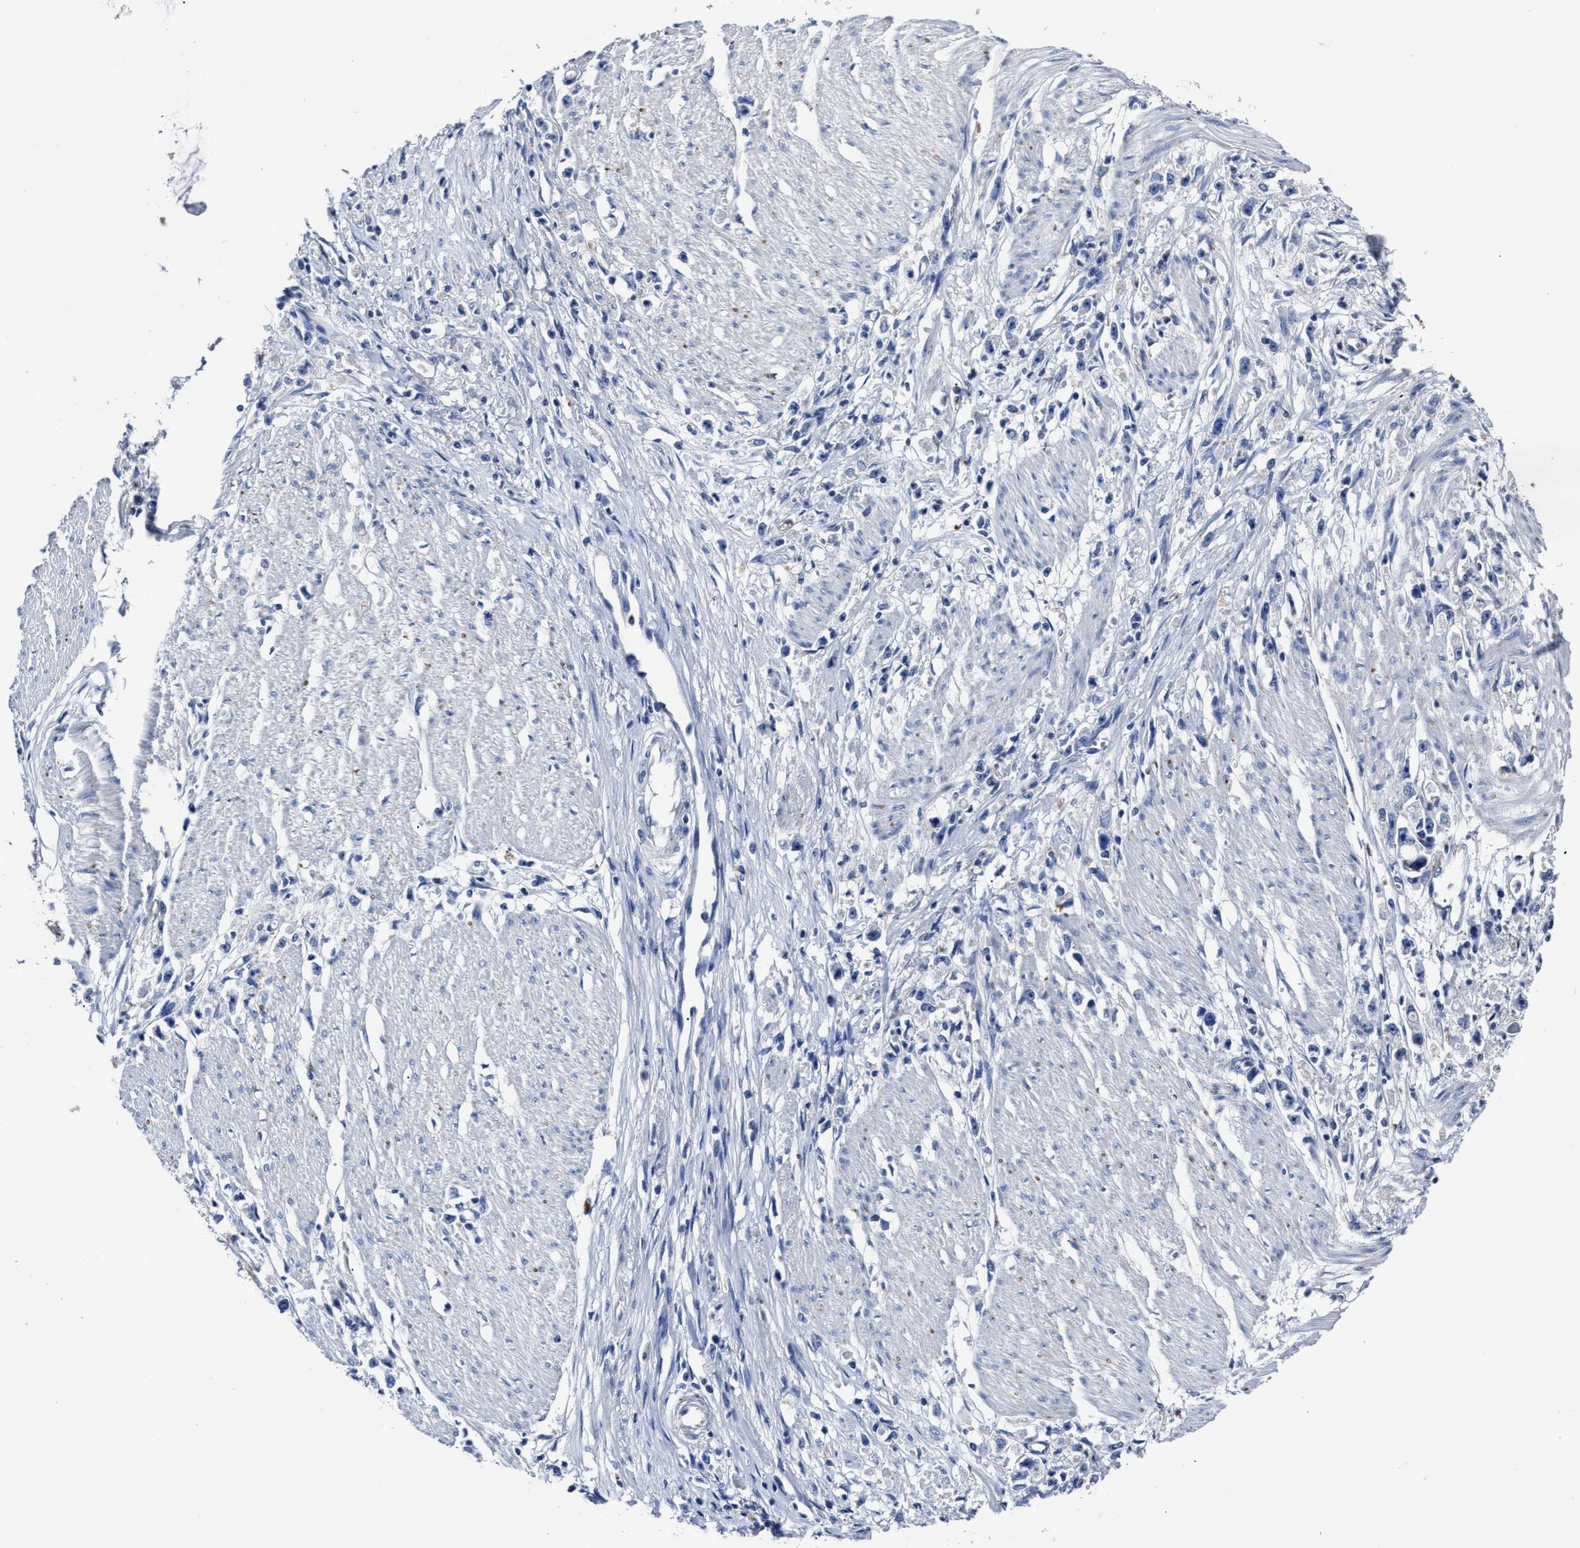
{"staining": {"intensity": "negative", "quantity": "none", "location": "none"}, "tissue": "stomach cancer", "cell_type": "Tumor cells", "image_type": "cancer", "snomed": [{"axis": "morphology", "description": "Adenocarcinoma, NOS"}, {"axis": "topography", "description": "Stomach"}], "caption": "There is no significant positivity in tumor cells of stomach adenocarcinoma.", "gene": "LAMTOR4", "patient": {"sex": "female", "age": 59}}